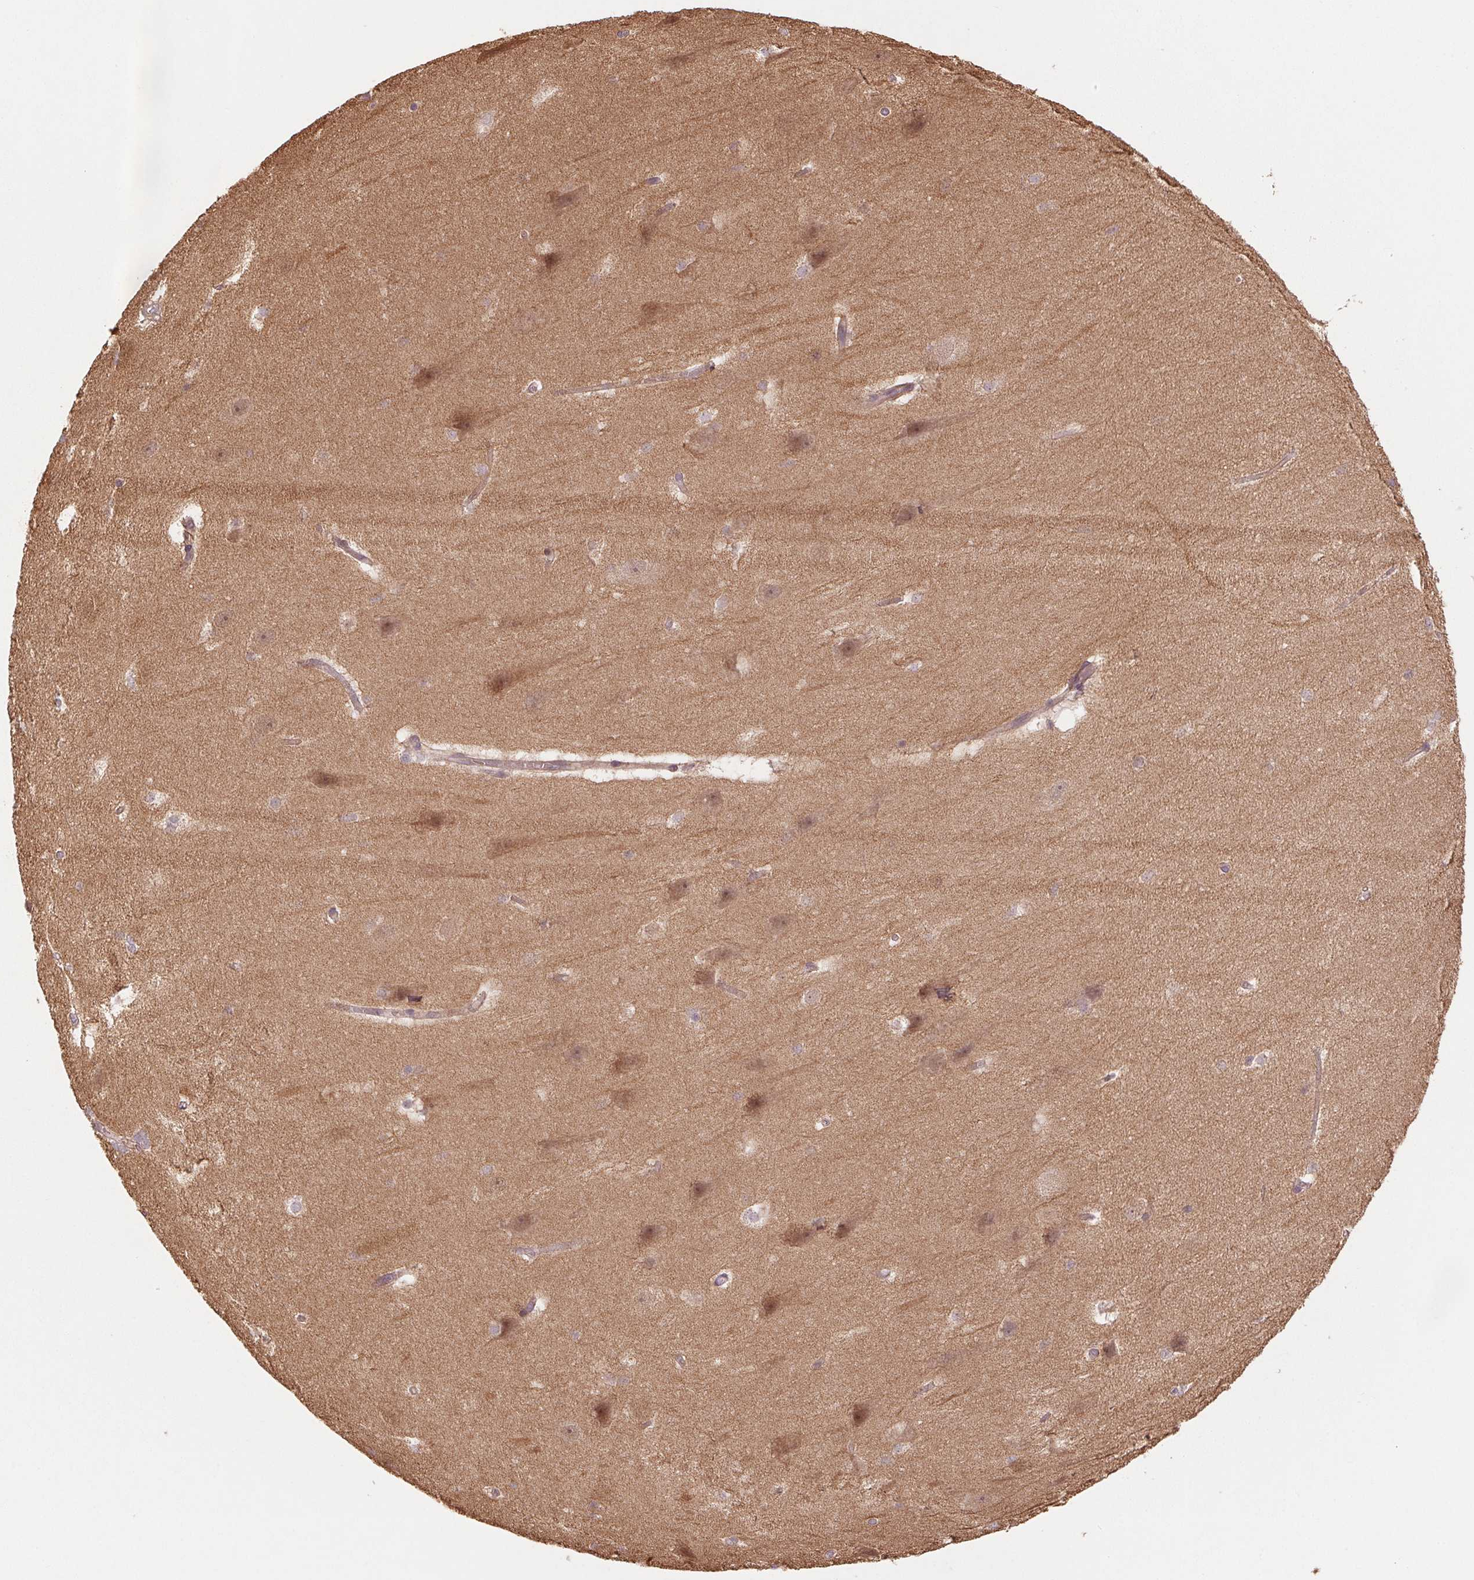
{"staining": {"intensity": "negative", "quantity": "none", "location": "none"}, "tissue": "hippocampus", "cell_type": "Glial cells", "image_type": "normal", "snomed": [{"axis": "morphology", "description": "Normal tissue, NOS"}, {"axis": "topography", "description": "Cerebral cortex"}, {"axis": "topography", "description": "Hippocampus"}], "caption": "This histopathology image is of unremarkable hippocampus stained with IHC to label a protein in brown with the nuclei are counter-stained blue. There is no expression in glial cells.", "gene": "TUBA1A", "patient": {"sex": "female", "age": 19}}